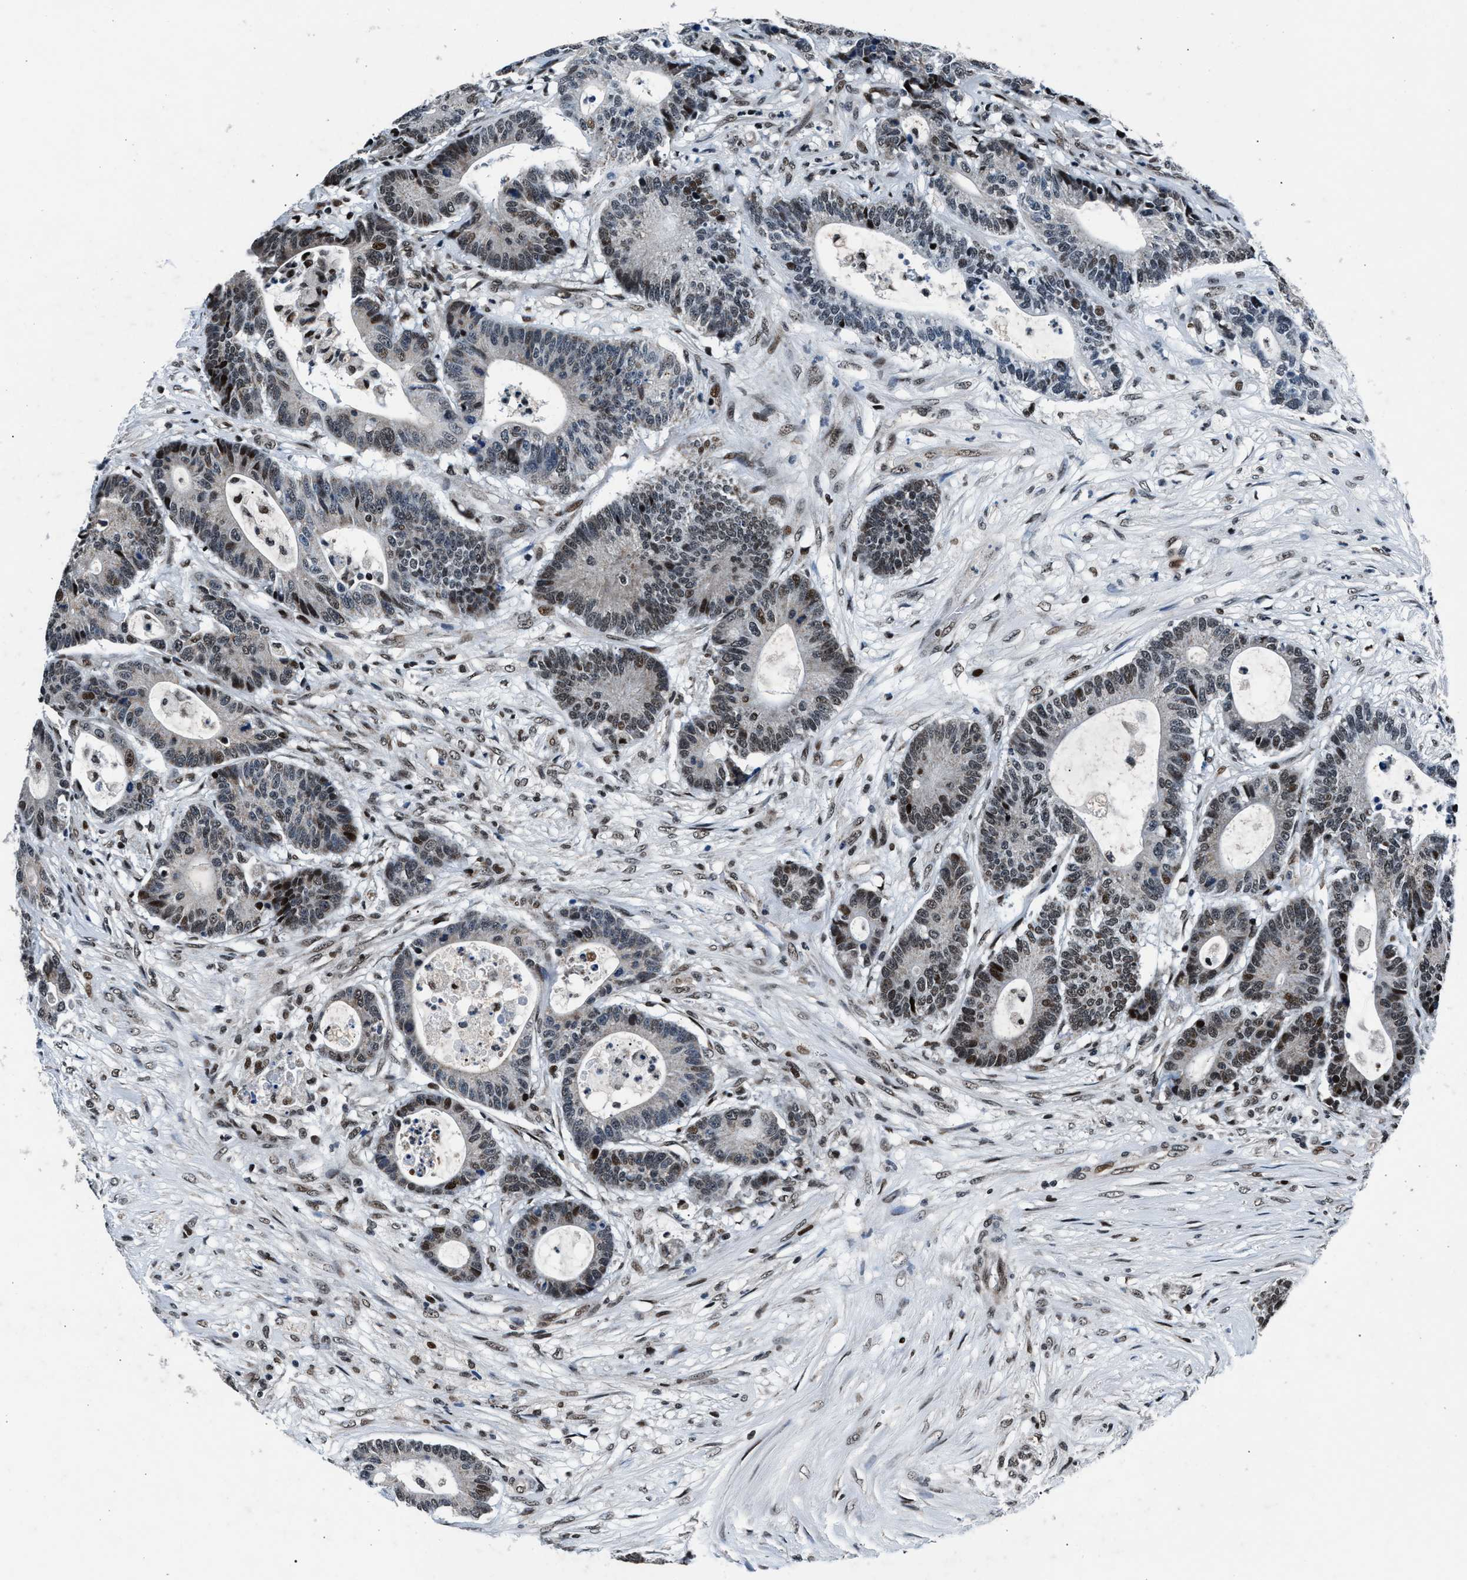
{"staining": {"intensity": "moderate", "quantity": "<25%", "location": "nuclear"}, "tissue": "colorectal cancer", "cell_type": "Tumor cells", "image_type": "cancer", "snomed": [{"axis": "morphology", "description": "Adenocarcinoma, NOS"}, {"axis": "topography", "description": "Colon"}], "caption": "Adenocarcinoma (colorectal) was stained to show a protein in brown. There is low levels of moderate nuclear expression in approximately <25% of tumor cells.", "gene": "PRRC2B", "patient": {"sex": "female", "age": 84}}